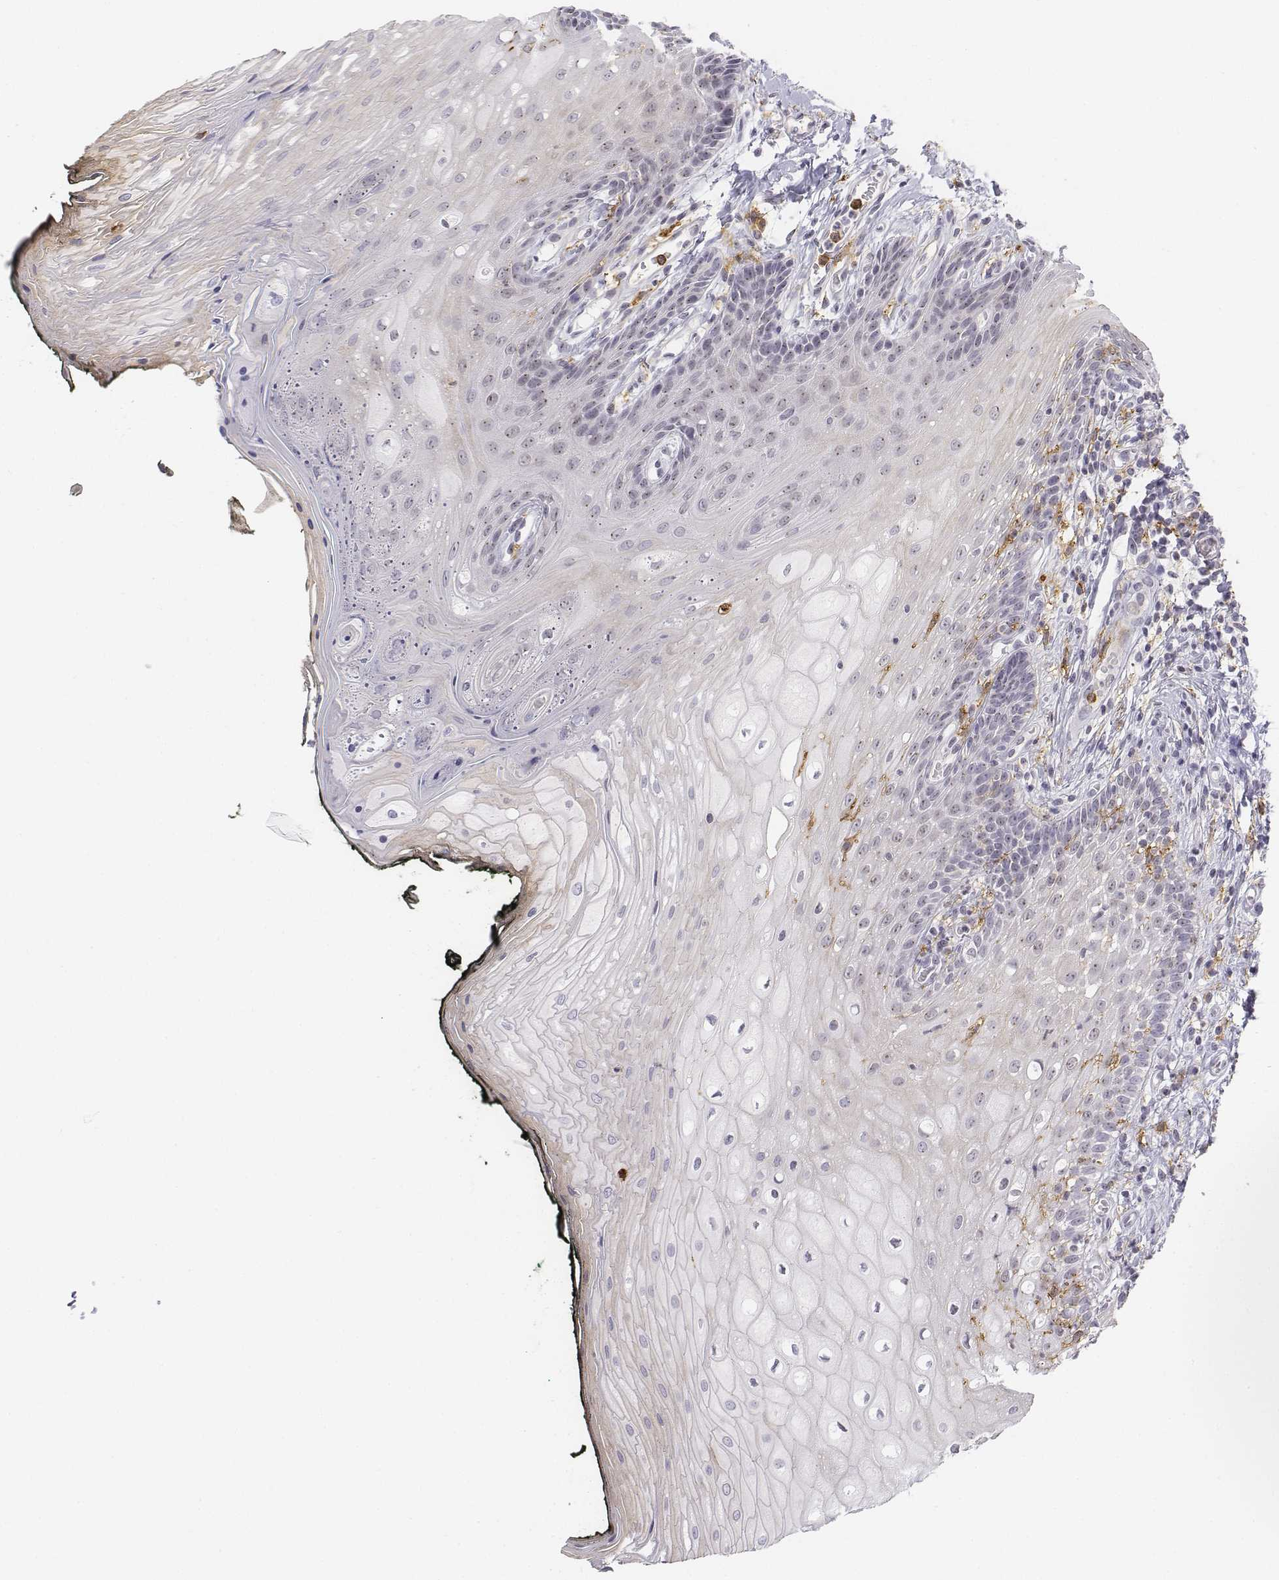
{"staining": {"intensity": "negative", "quantity": "none", "location": "none"}, "tissue": "oral mucosa", "cell_type": "Squamous epithelial cells", "image_type": "normal", "snomed": [{"axis": "morphology", "description": "Normal tissue, NOS"}, {"axis": "topography", "description": "Oral tissue"}, {"axis": "topography", "description": "Head-Neck"}], "caption": "Oral mucosa stained for a protein using immunohistochemistry (IHC) demonstrates no staining squamous epithelial cells.", "gene": "CD14", "patient": {"sex": "female", "age": 68}}